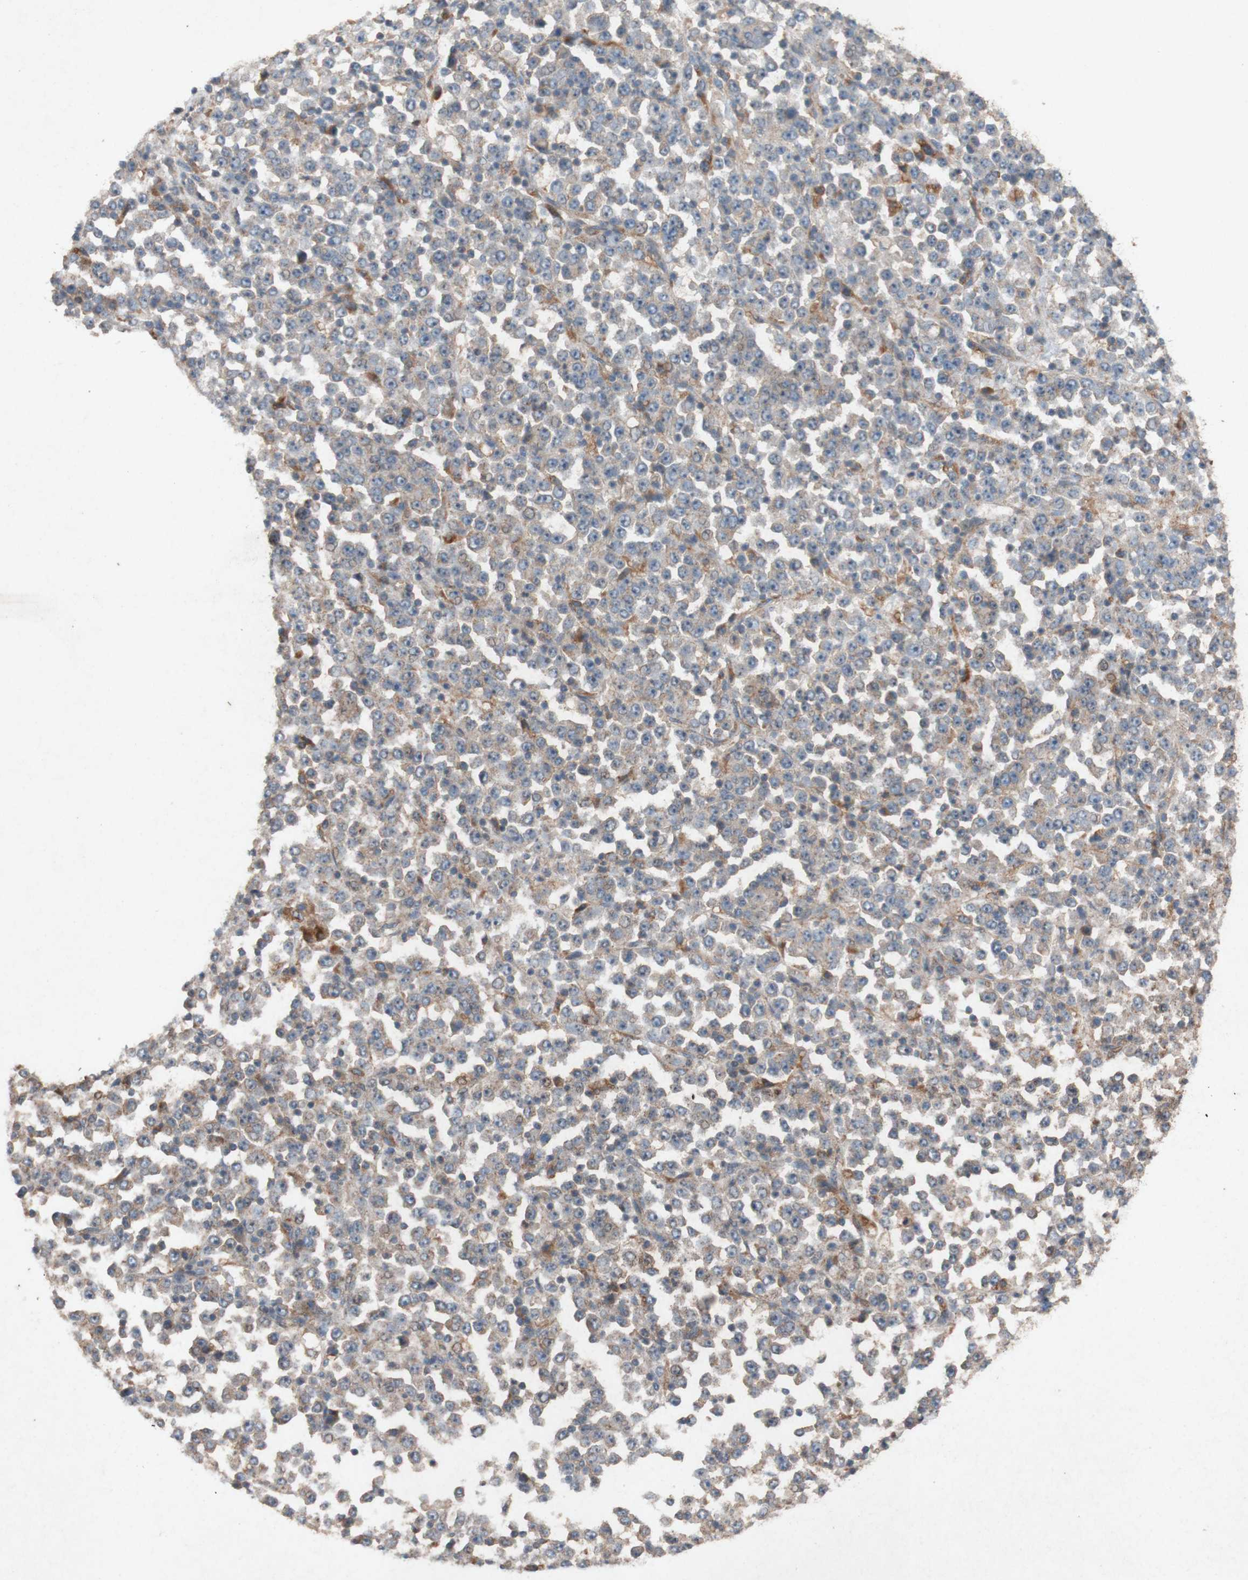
{"staining": {"intensity": "weak", "quantity": "<25%", "location": "cytoplasmic/membranous"}, "tissue": "stomach cancer", "cell_type": "Tumor cells", "image_type": "cancer", "snomed": [{"axis": "morphology", "description": "Normal tissue, NOS"}, {"axis": "morphology", "description": "Adenocarcinoma, NOS"}, {"axis": "topography", "description": "Stomach, upper"}, {"axis": "topography", "description": "Stomach"}], "caption": "Stomach adenocarcinoma was stained to show a protein in brown. There is no significant positivity in tumor cells. (Stains: DAB immunohistochemistry with hematoxylin counter stain, Microscopy: brightfield microscopy at high magnification).", "gene": "ATP6V1F", "patient": {"sex": "male", "age": 59}}